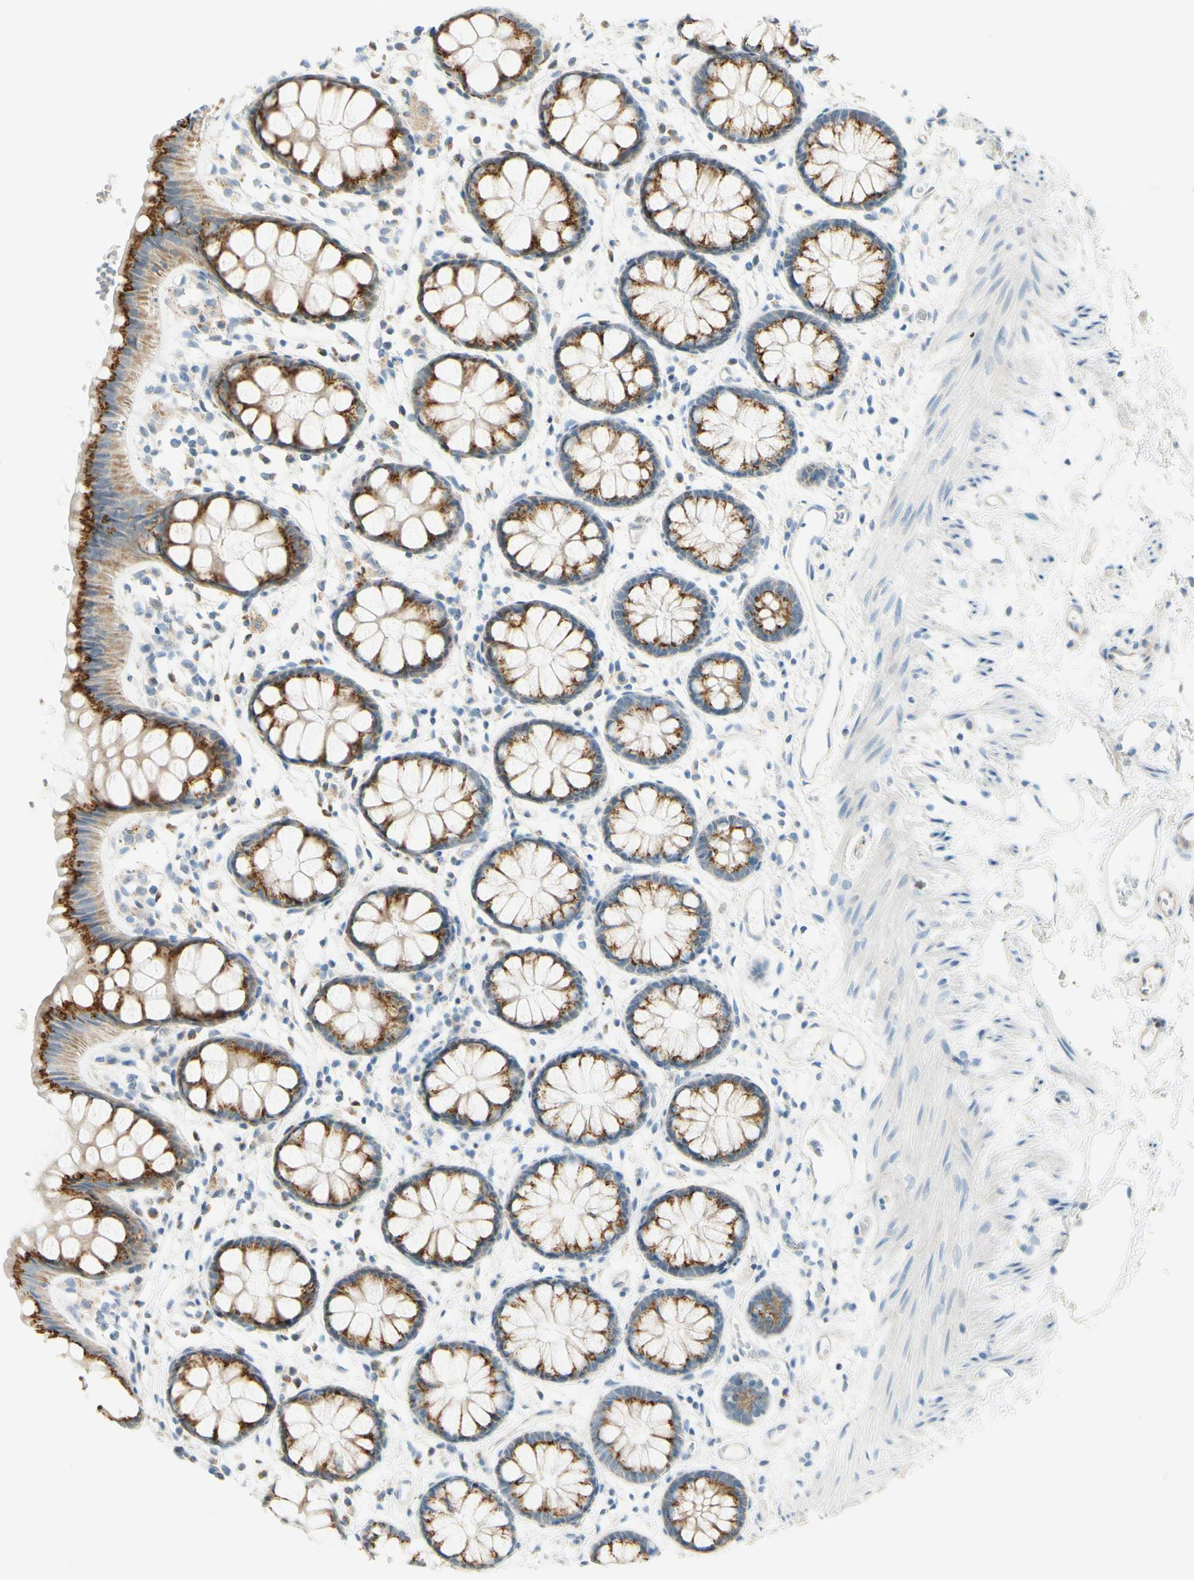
{"staining": {"intensity": "strong", "quantity": ">75%", "location": "cytoplasmic/membranous"}, "tissue": "rectum", "cell_type": "Glandular cells", "image_type": "normal", "snomed": [{"axis": "morphology", "description": "Normal tissue, NOS"}, {"axis": "topography", "description": "Rectum"}], "caption": "High-power microscopy captured an IHC image of benign rectum, revealing strong cytoplasmic/membranous expression in approximately >75% of glandular cells.", "gene": "GALNT5", "patient": {"sex": "female", "age": 66}}